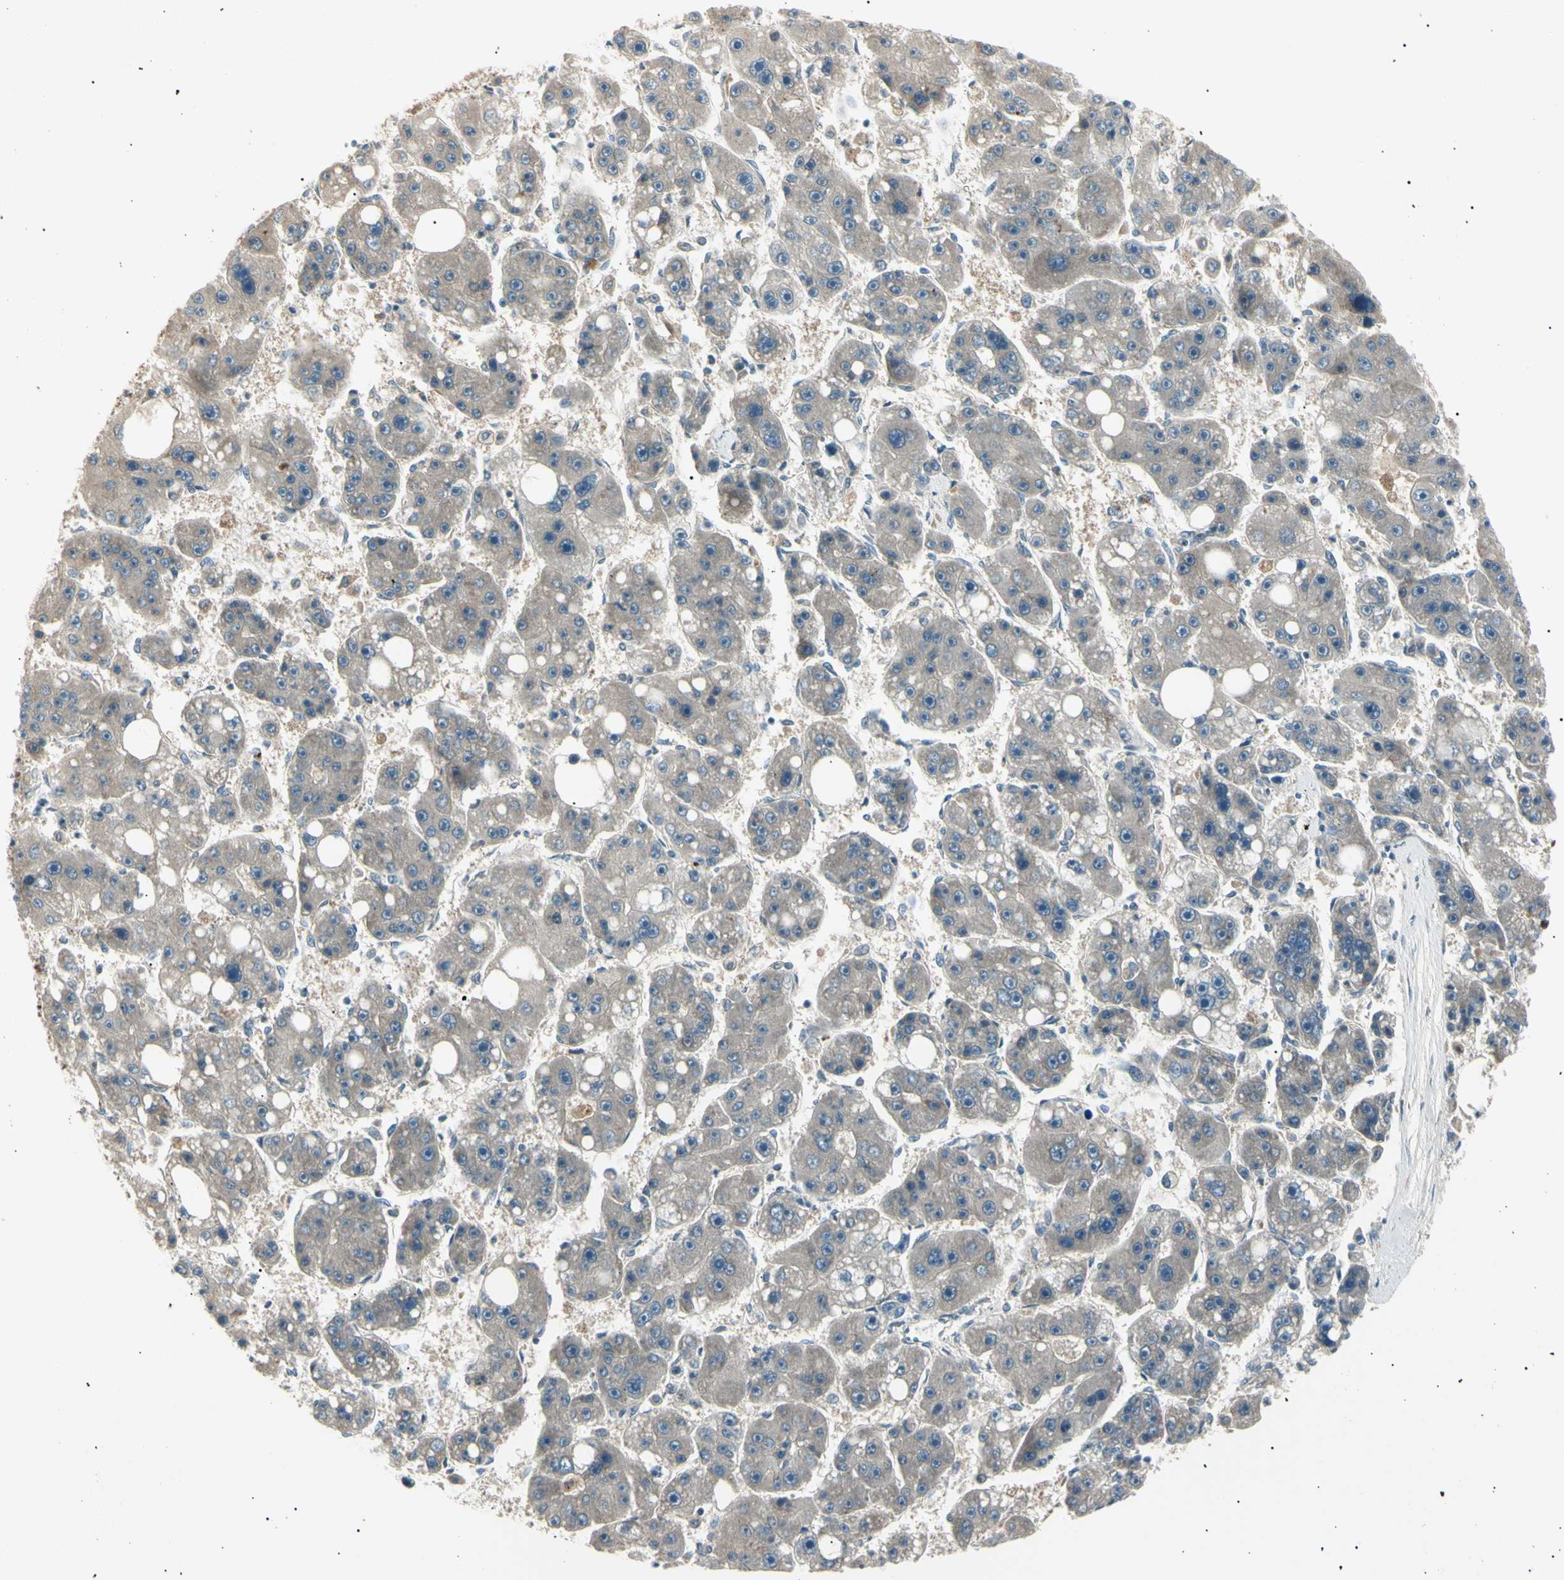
{"staining": {"intensity": "weak", "quantity": ">75%", "location": "cytoplasmic/membranous"}, "tissue": "liver cancer", "cell_type": "Tumor cells", "image_type": "cancer", "snomed": [{"axis": "morphology", "description": "Carcinoma, Hepatocellular, NOS"}, {"axis": "topography", "description": "Liver"}], "caption": "DAB (3,3'-diaminobenzidine) immunohistochemical staining of hepatocellular carcinoma (liver) displays weak cytoplasmic/membranous protein positivity in about >75% of tumor cells. The staining was performed using DAB (3,3'-diaminobenzidine) to visualize the protein expression in brown, while the nuclei were stained in blue with hematoxylin (Magnification: 20x).", "gene": "LHPP", "patient": {"sex": "female", "age": 61}}